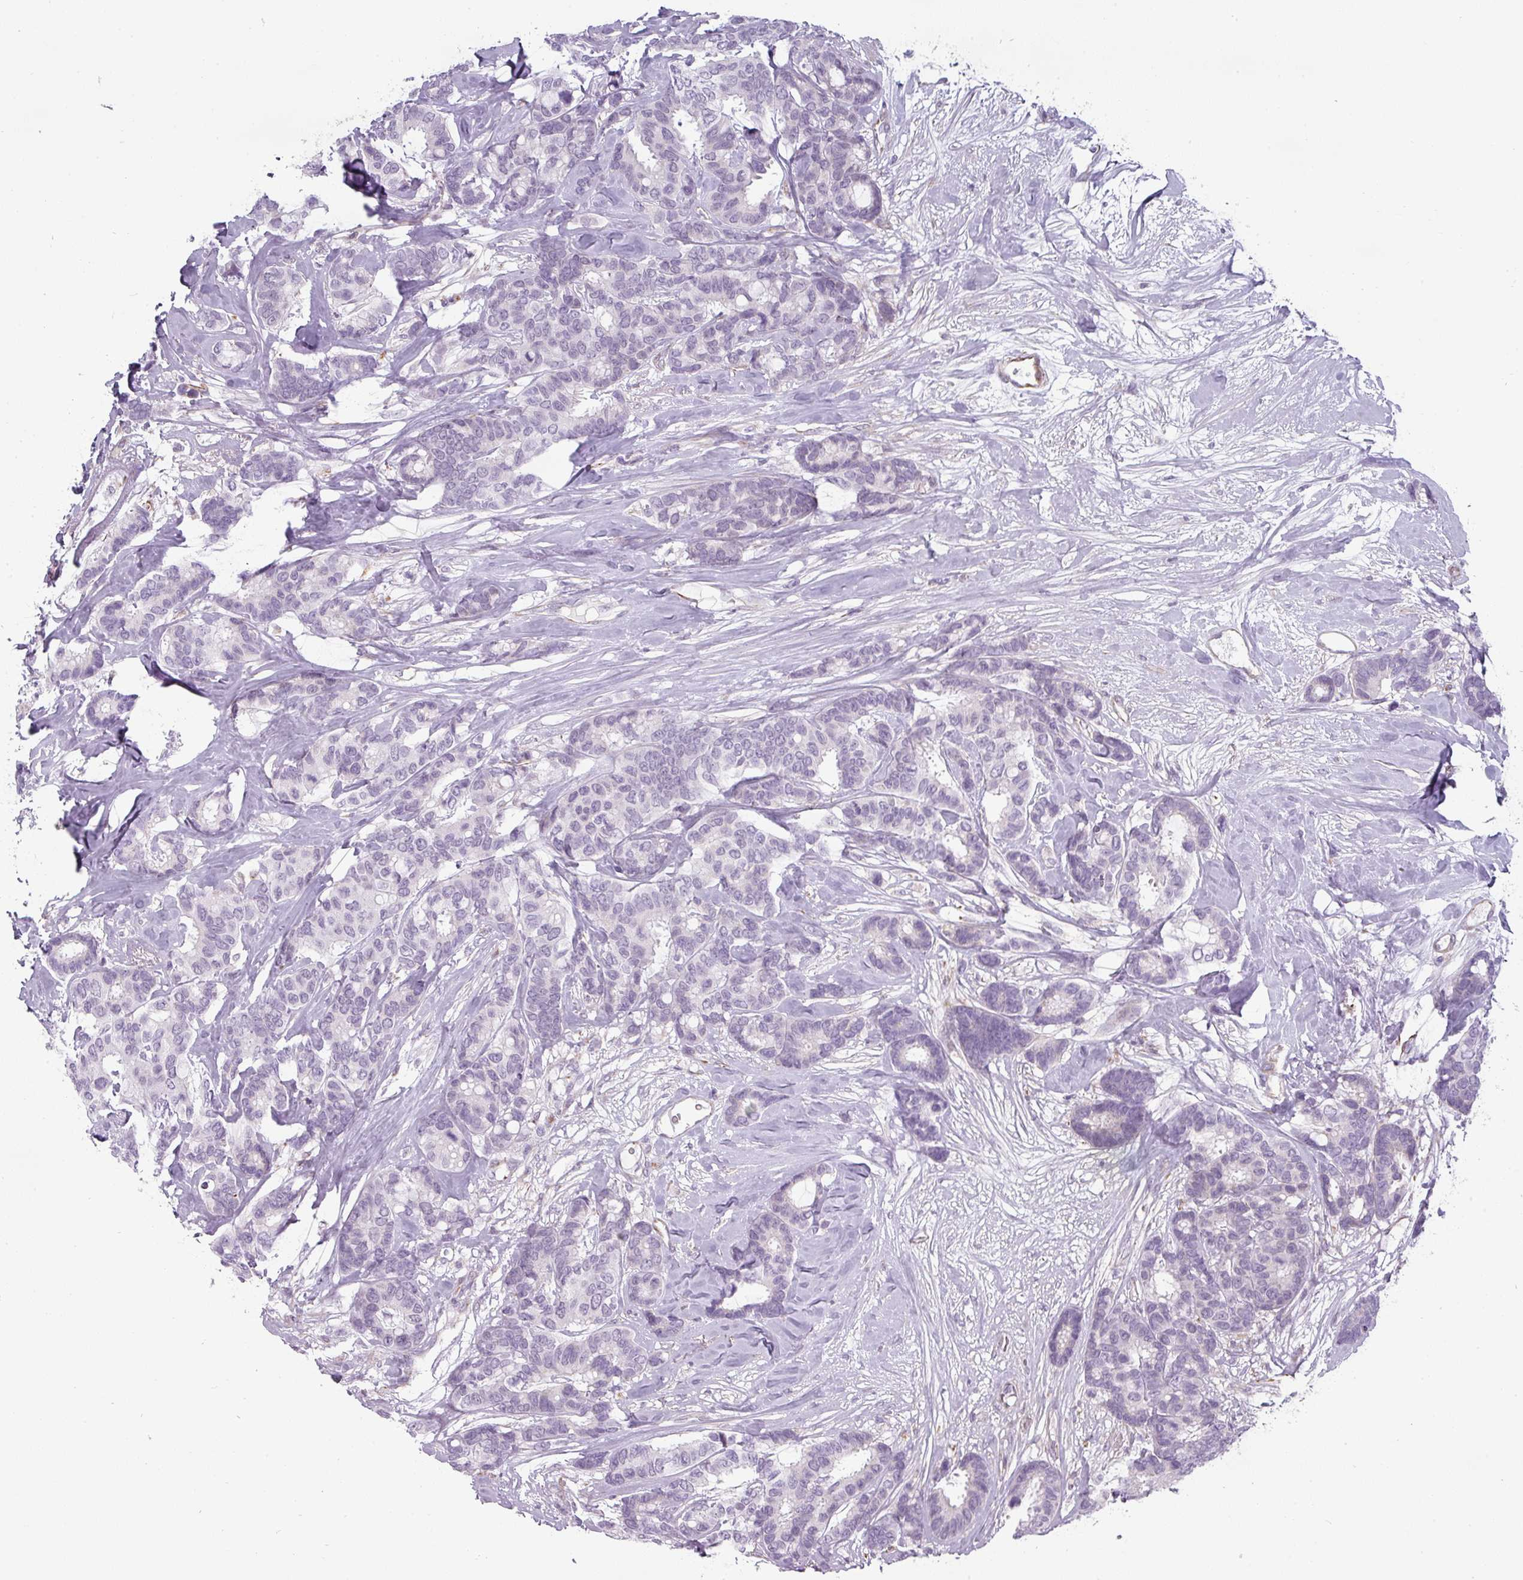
{"staining": {"intensity": "negative", "quantity": "none", "location": "none"}, "tissue": "breast cancer", "cell_type": "Tumor cells", "image_type": "cancer", "snomed": [{"axis": "morphology", "description": "Duct carcinoma"}, {"axis": "topography", "description": "Breast"}], "caption": "A histopathology image of infiltrating ductal carcinoma (breast) stained for a protein shows no brown staining in tumor cells.", "gene": "CHRDL1", "patient": {"sex": "female", "age": 87}}